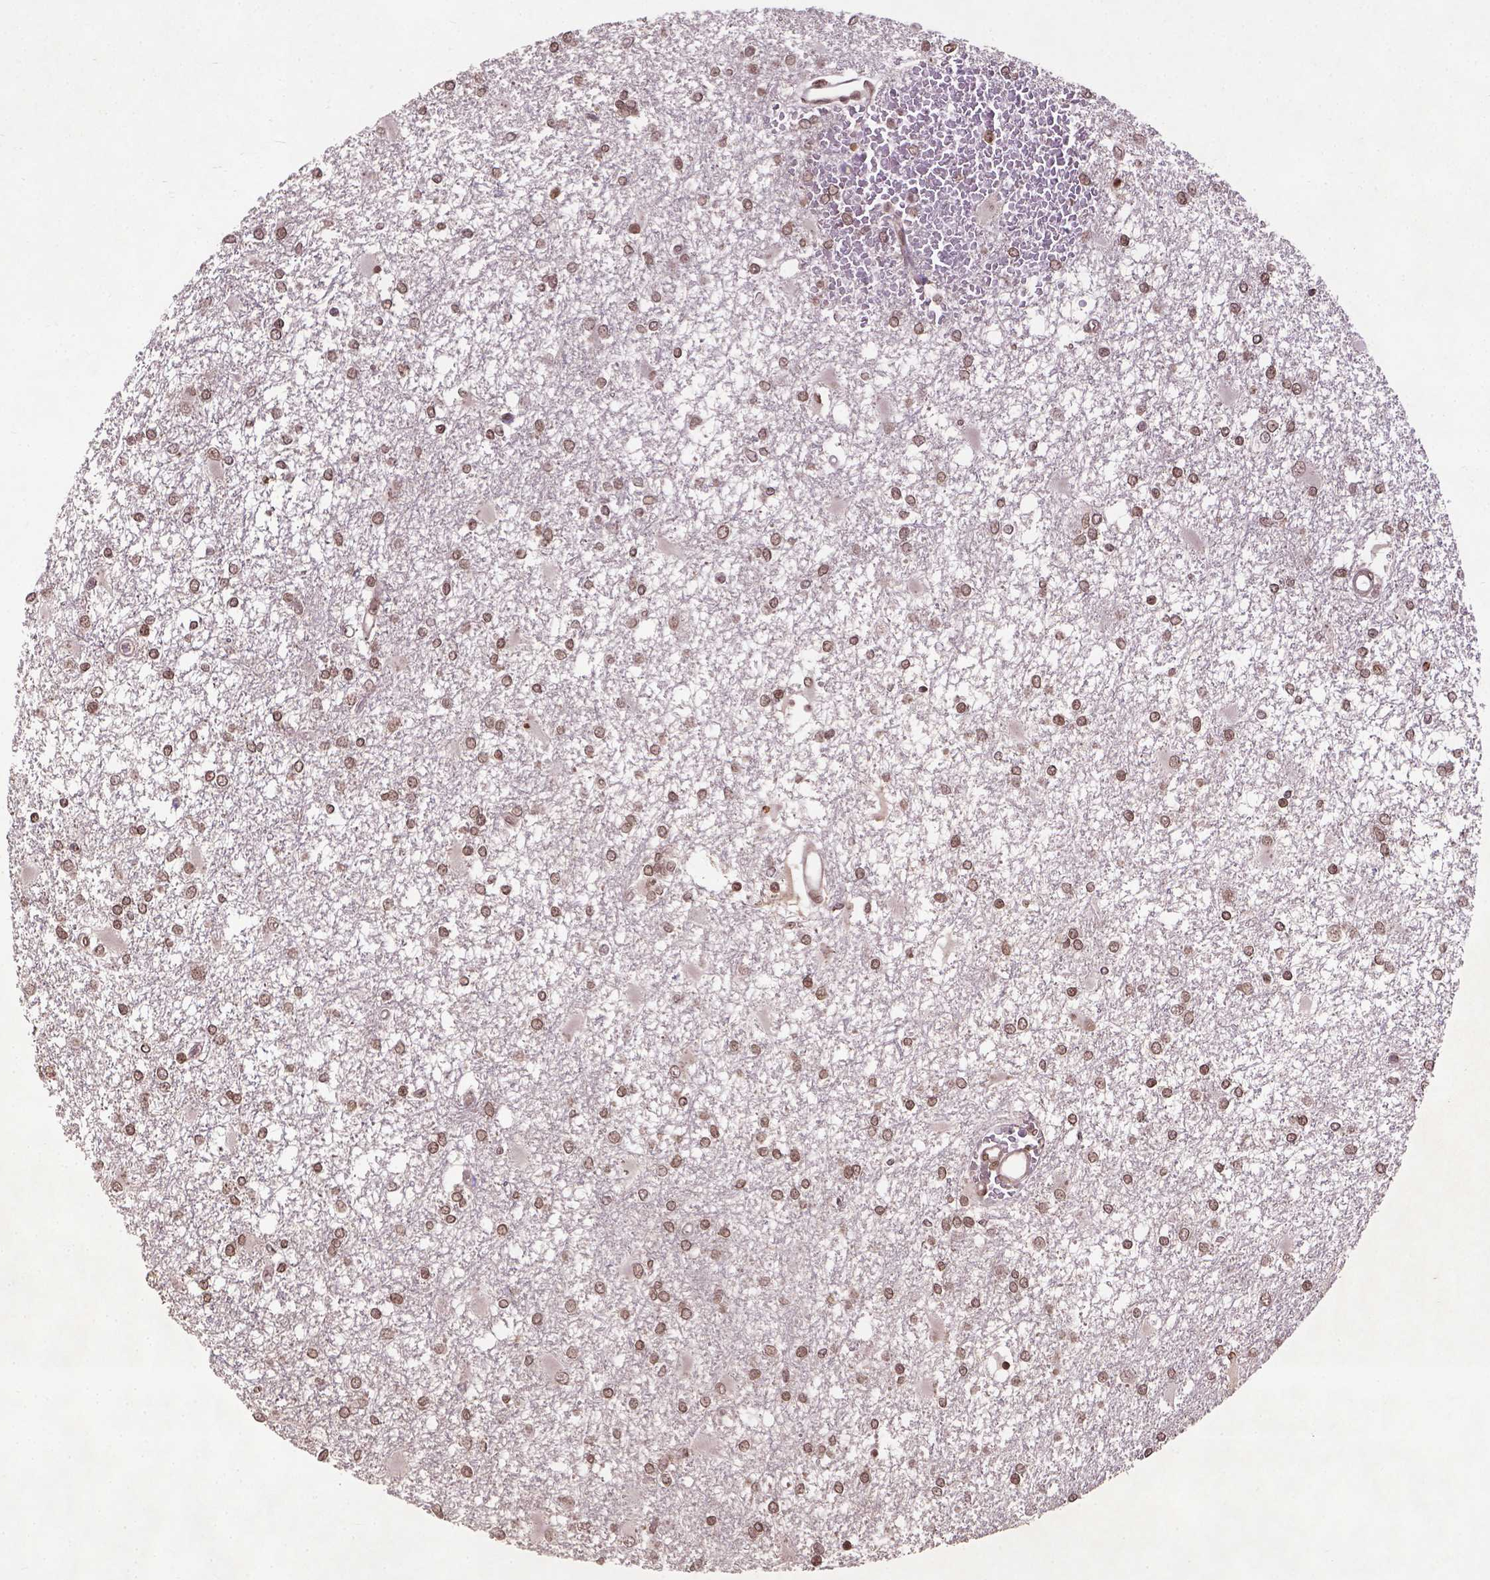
{"staining": {"intensity": "moderate", "quantity": ">75%", "location": "nuclear"}, "tissue": "glioma", "cell_type": "Tumor cells", "image_type": "cancer", "snomed": [{"axis": "morphology", "description": "Glioma, malignant, High grade"}, {"axis": "topography", "description": "Cerebral cortex"}], "caption": "The immunohistochemical stain labels moderate nuclear positivity in tumor cells of glioma tissue.", "gene": "BANF1", "patient": {"sex": "male", "age": 79}}